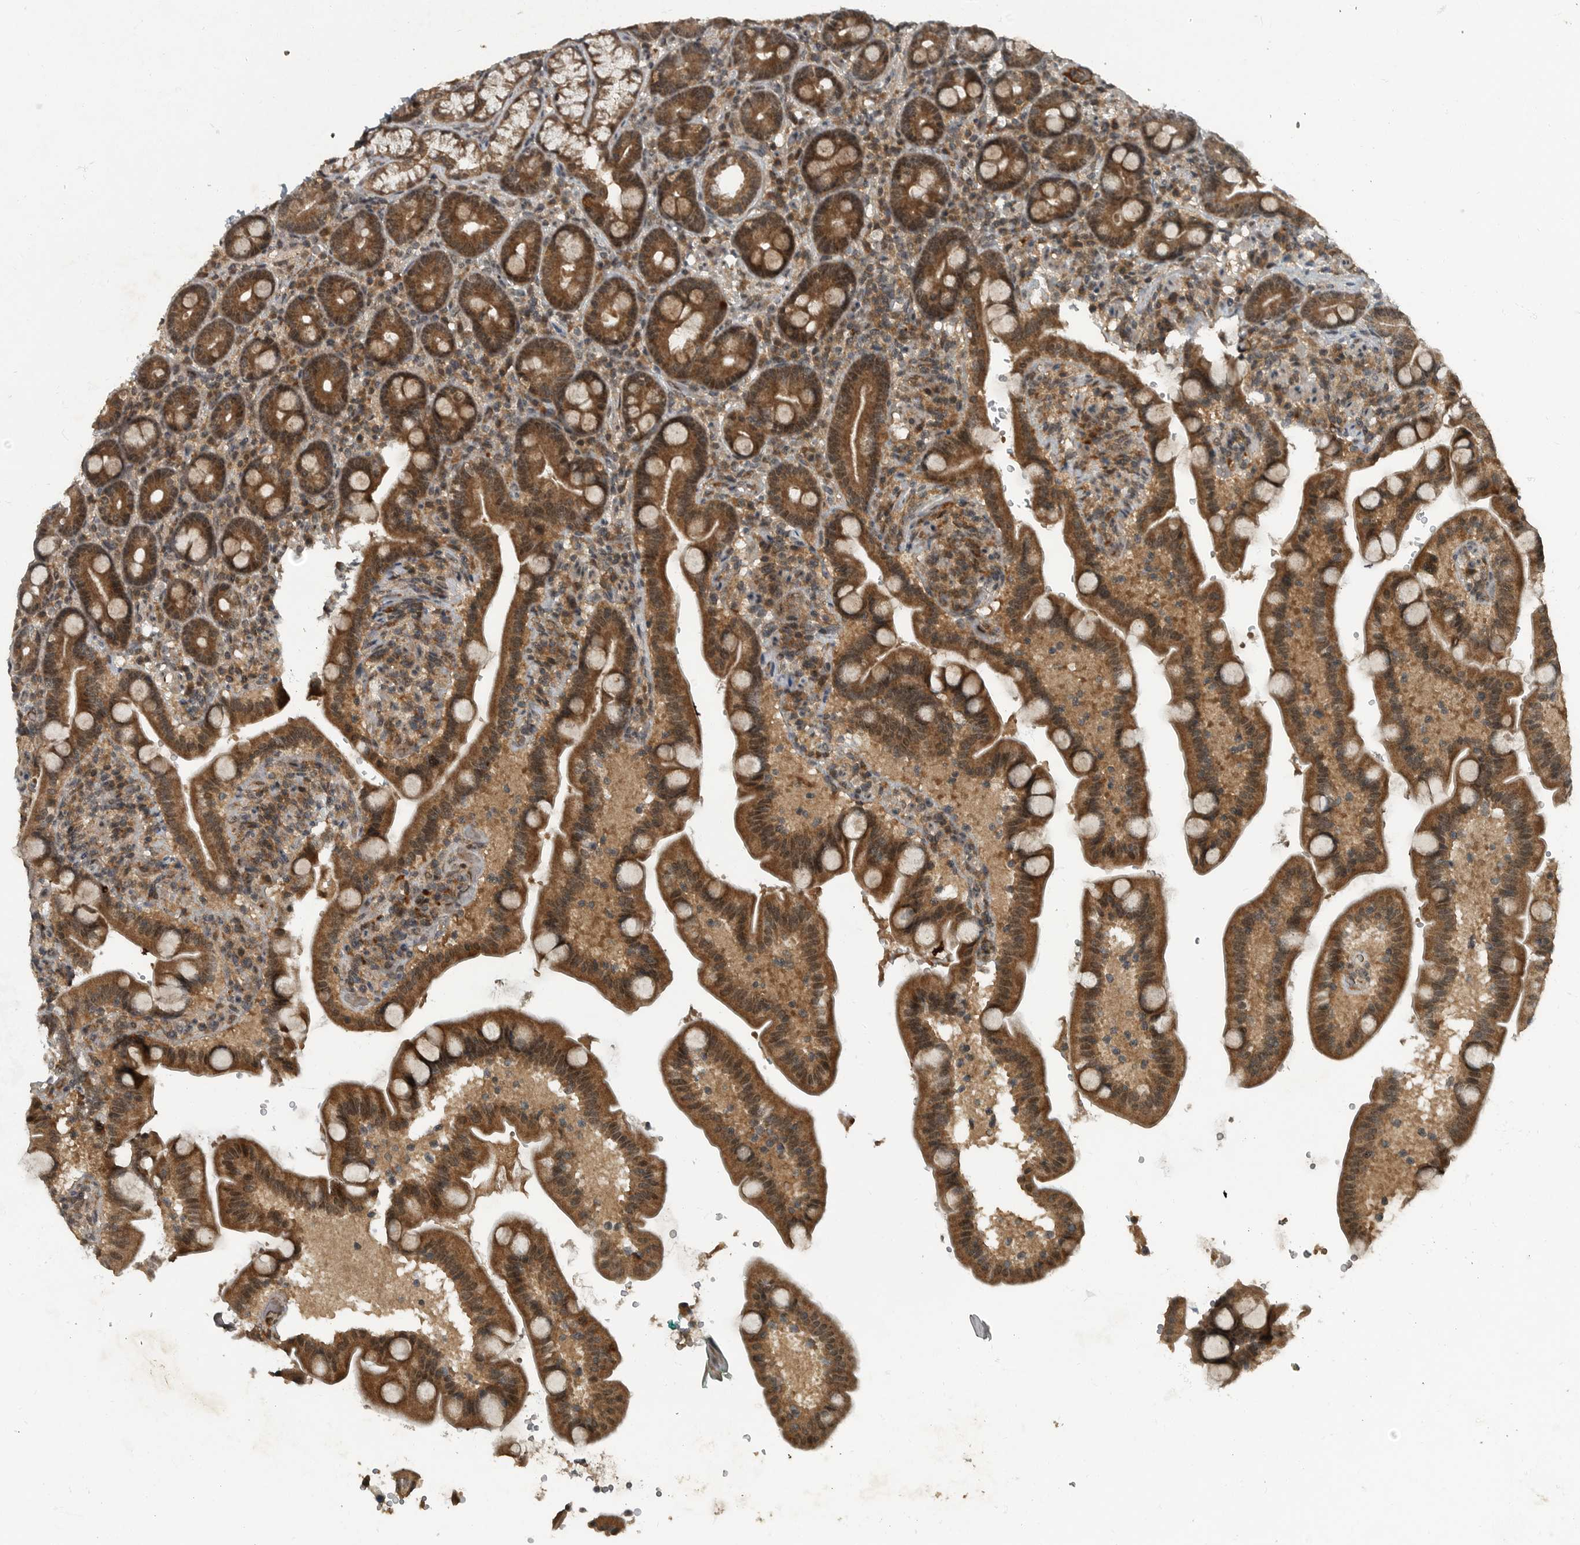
{"staining": {"intensity": "moderate", "quantity": ">75%", "location": "cytoplasmic/membranous,nuclear"}, "tissue": "duodenum", "cell_type": "Glandular cells", "image_type": "normal", "snomed": [{"axis": "morphology", "description": "Normal tissue, NOS"}, {"axis": "topography", "description": "Duodenum"}], "caption": "A high-resolution histopathology image shows IHC staining of normal duodenum, which displays moderate cytoplasmic/membranous,nuclear staining in about >75% of glandular cells.", "gene": "FOXO1", "patient": {"sex": "male", "age": 54}}